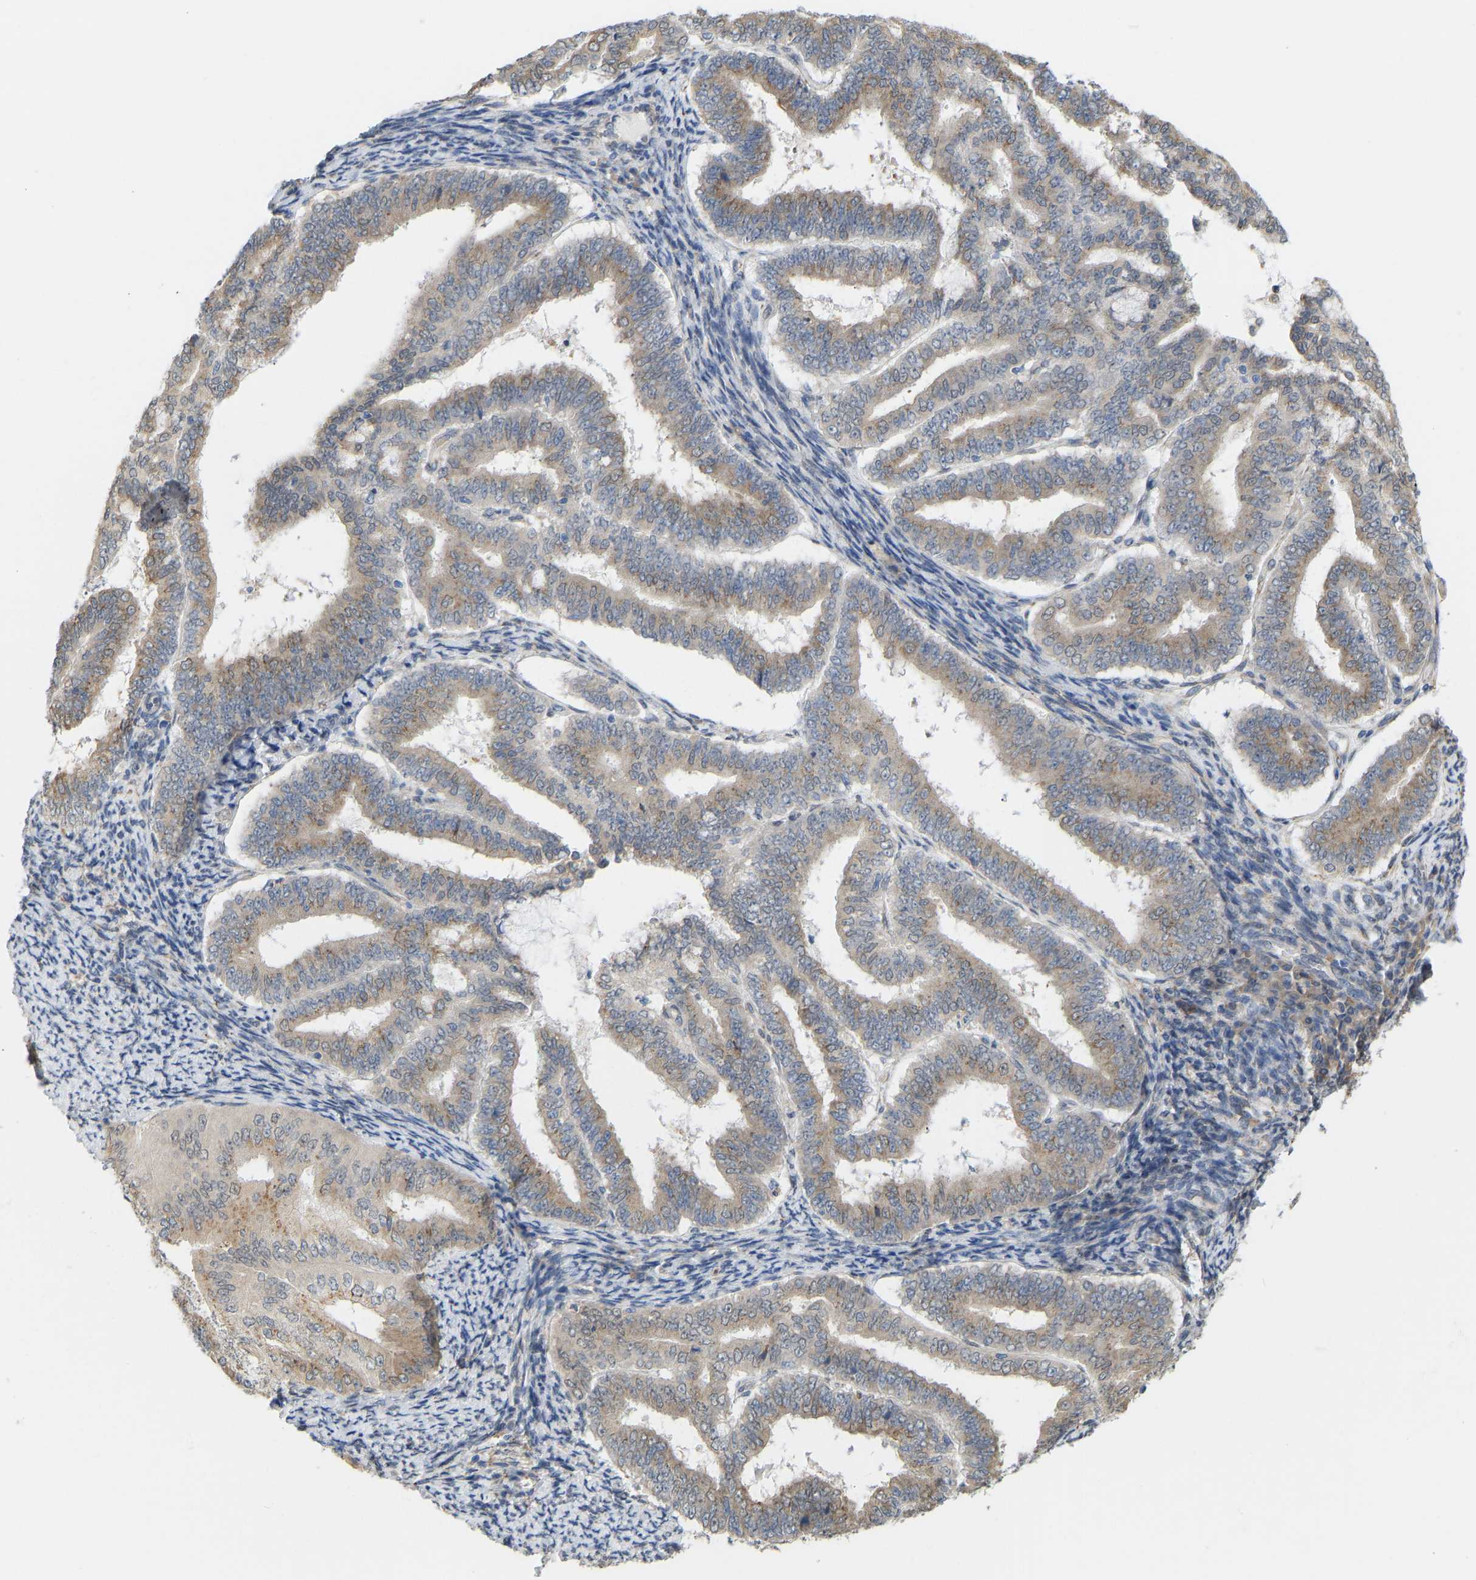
{"staining": {"intensity": "weak", "quantity": ">75%", "location": "cytoplasmic/membranous"}, "tissue": "endometrial cancer", "cell_type": "Tumor cells", "image_type": "cancer", "snomed": [{"axis": "morphology", "description": "Adenocarcinoma, NOS"}, {"axis": "topography", "description": "Endometrium"}], "caption": "Approximately >75% of tumor cells in endometrial cancer (adenocarcinoma) reveal weak cytoplasmic/membranous protein staining as visualized by brown immunohistochemical staining.", "gene": "BEND3", "patient": {"sex": "female", "age": 63}}